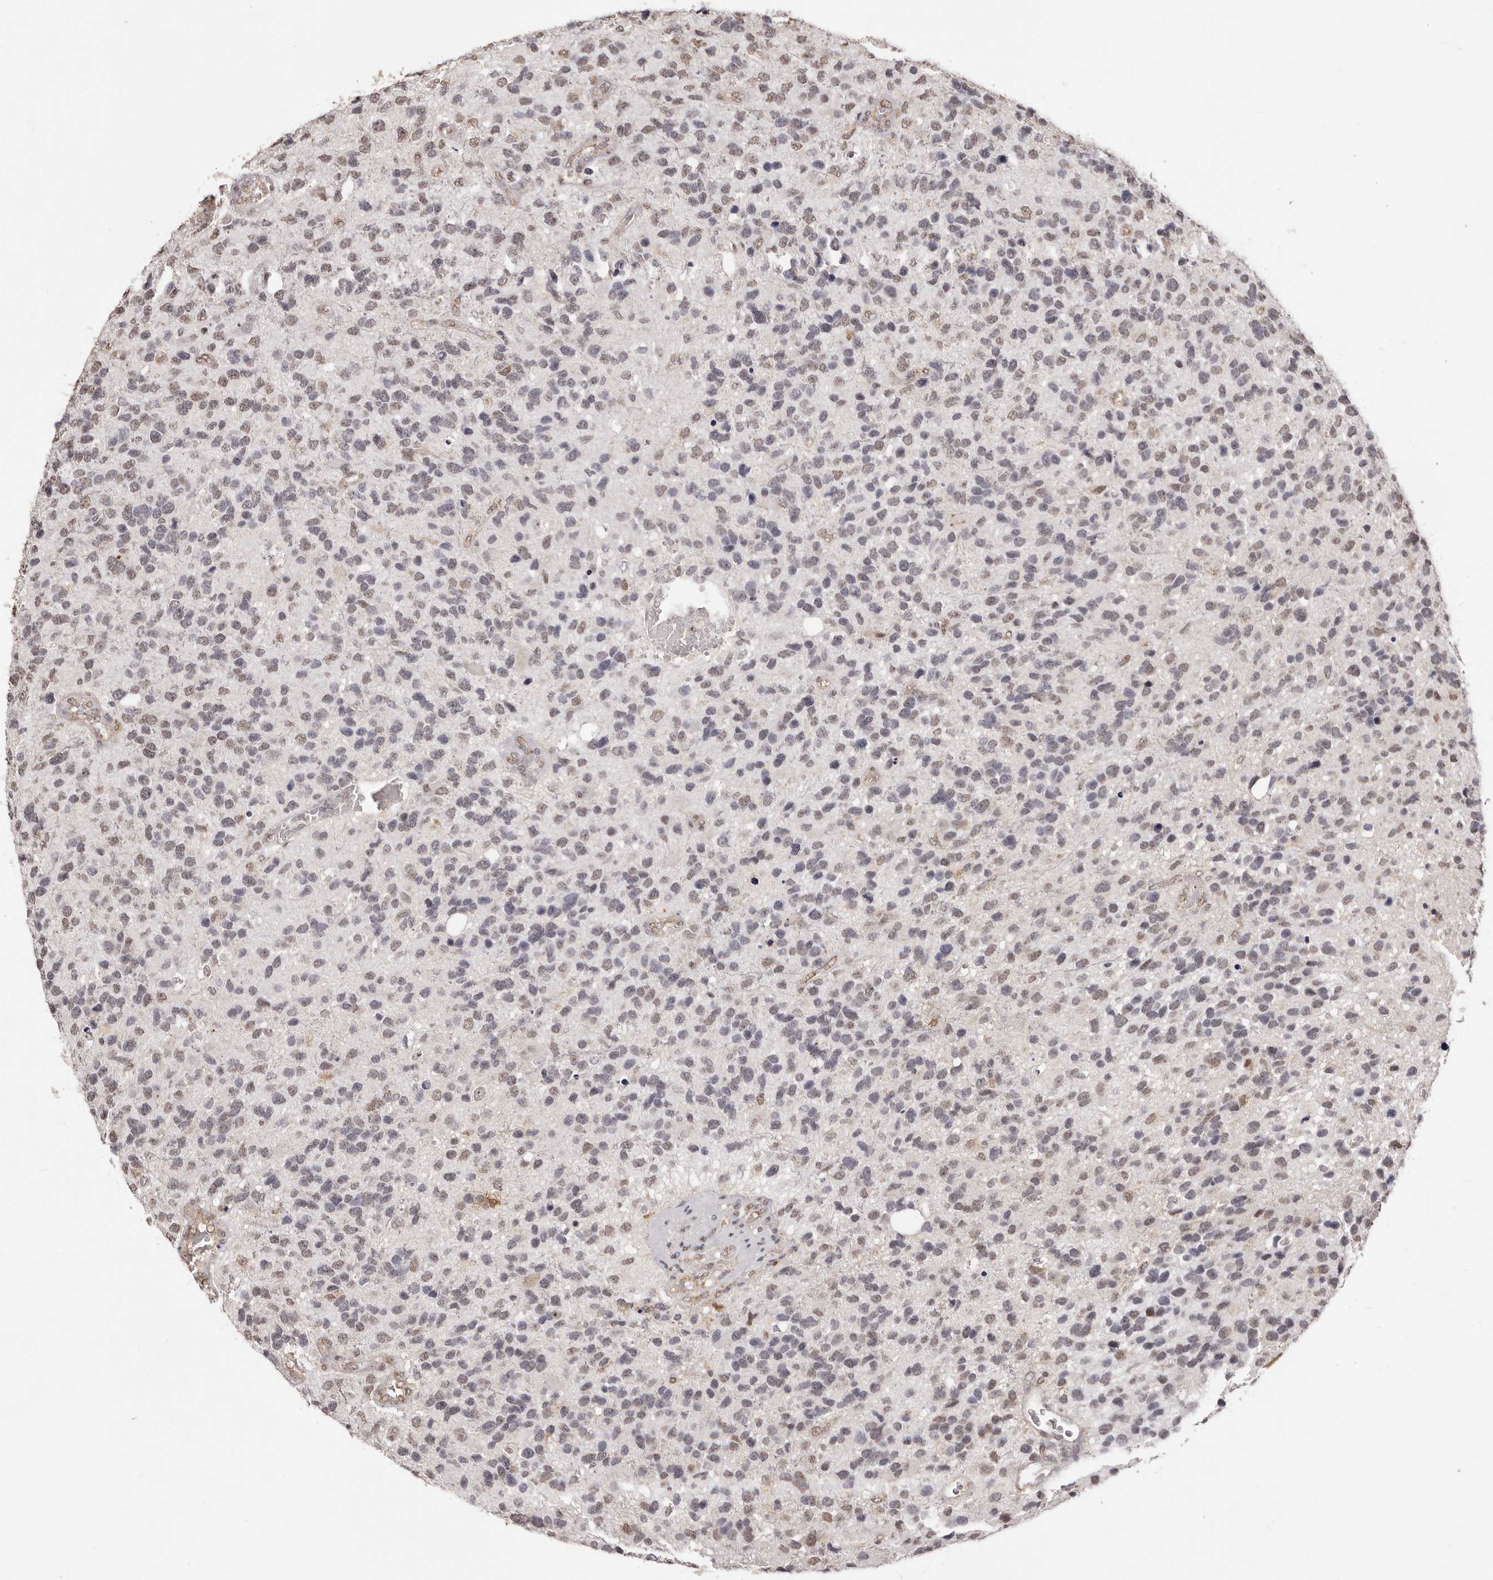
{"staining": {"intensity": "moderate", "quantity": "25%-75%", "location": "nuclear"}, "tissue": "glioma", "cell_type": "Tumor cells", "image_type": "cancer", "snomed": [{"axis": "morphology", "description": "Glioma, malignant, High grade"}, {"axis": "topography", "description": "Brain"}], "caption": "A medium amount of moderate nuclear staining is present in approximately 25%-75% of tumor cells in glioma tissue.", "gene": "RPS6KA5", "patient": {"sex": "female", "age": 58}}